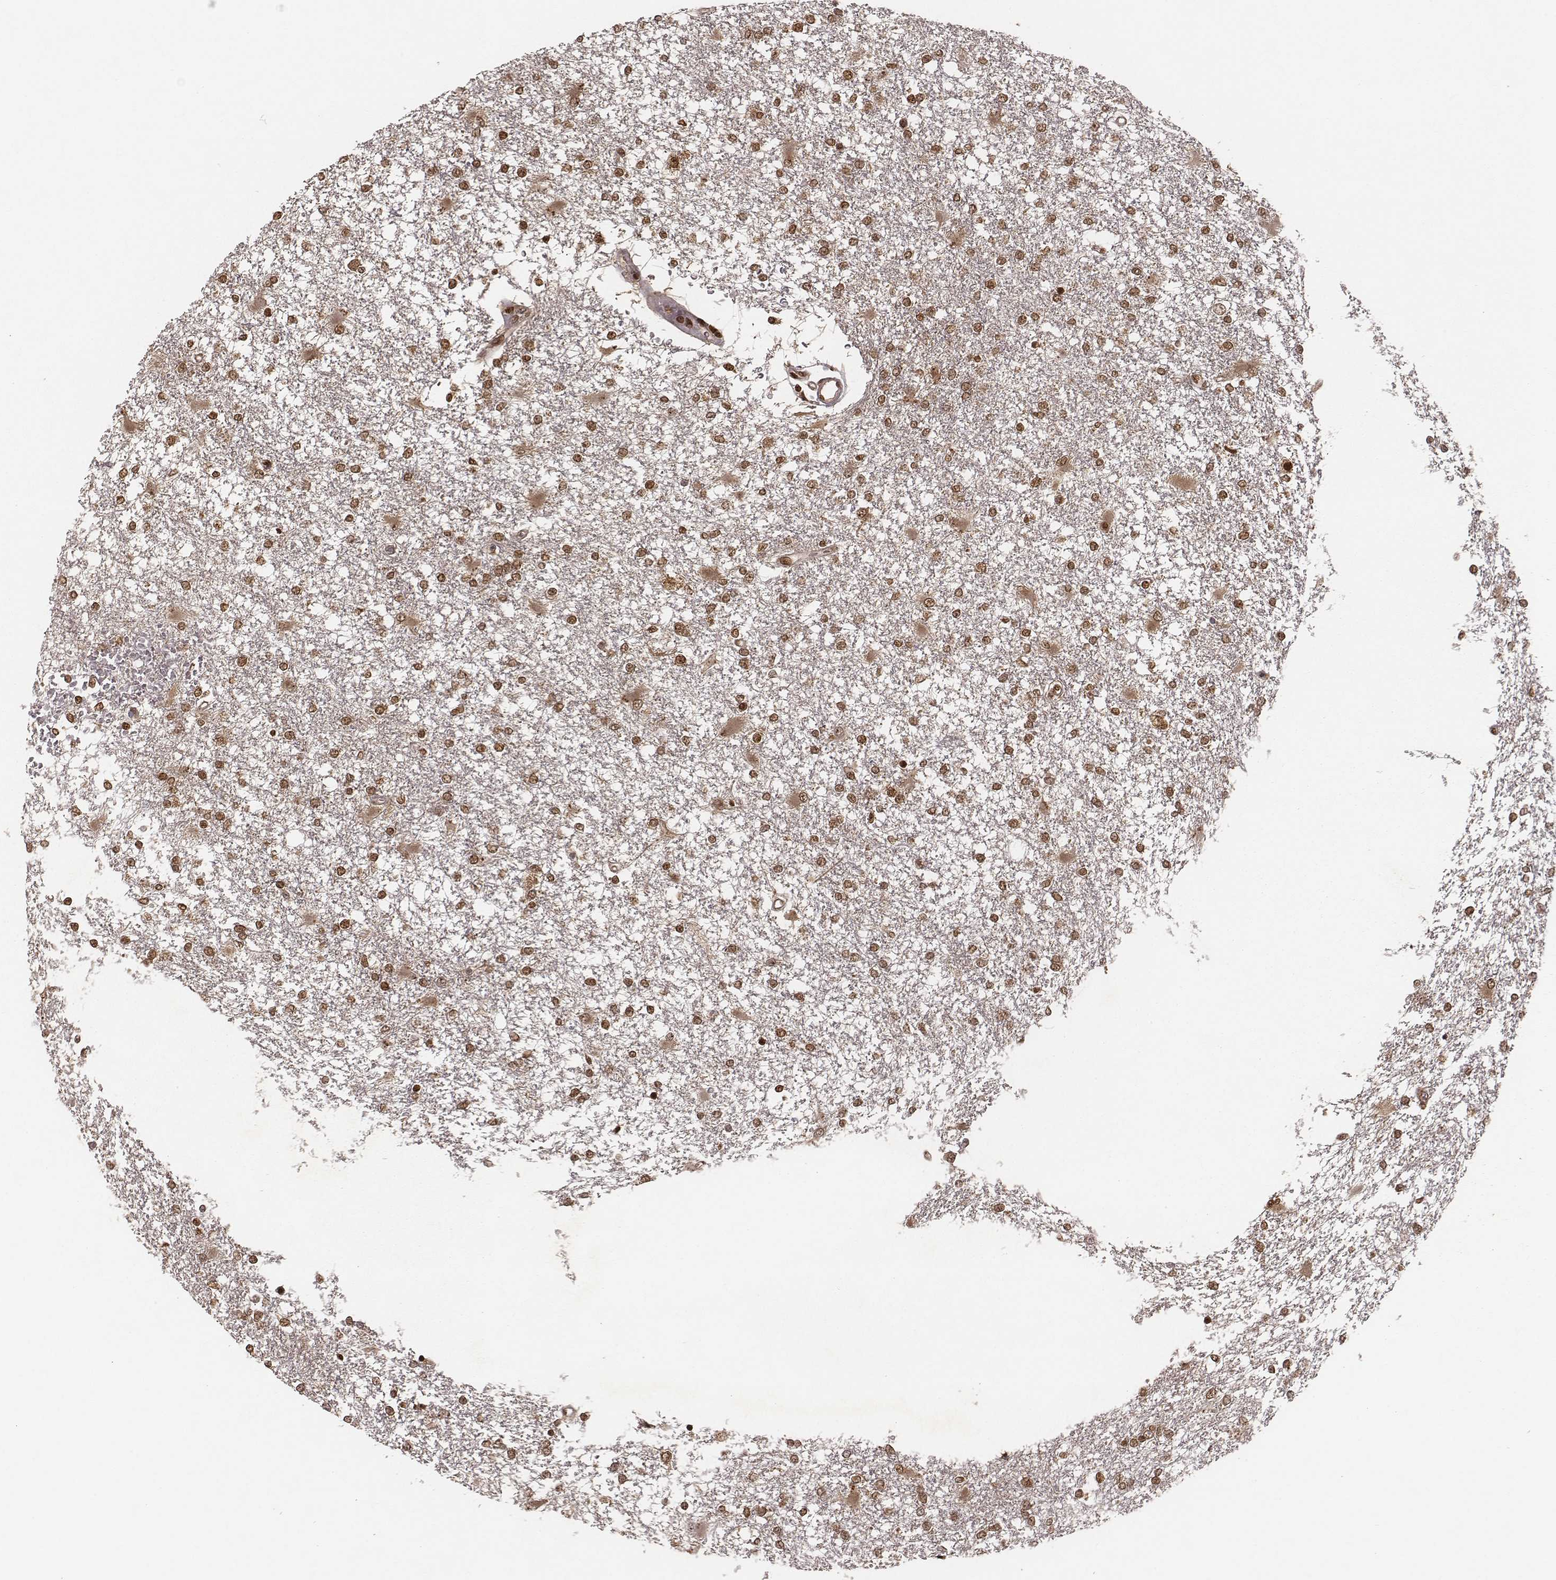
{"staining": {"intensity": "moderate", "quantity": ">75%", "location": "nuclear"}, "tissue": "glioma", "cell_type": "Tumor cells", "image_type": "cancer", "snomed": [{"axis": "morphology", "description": "Glioma, malignant, High grade"}, {"axis": "topography", "description": "Cerebral cortex"}], "caption": "Protein staining demonstrates moderate nuclear expression in approximately >75% of tumor cells in malignant glioma (high-grade).", "gene": "NFX1", "patient": {"sex": "male", "age": 79}}